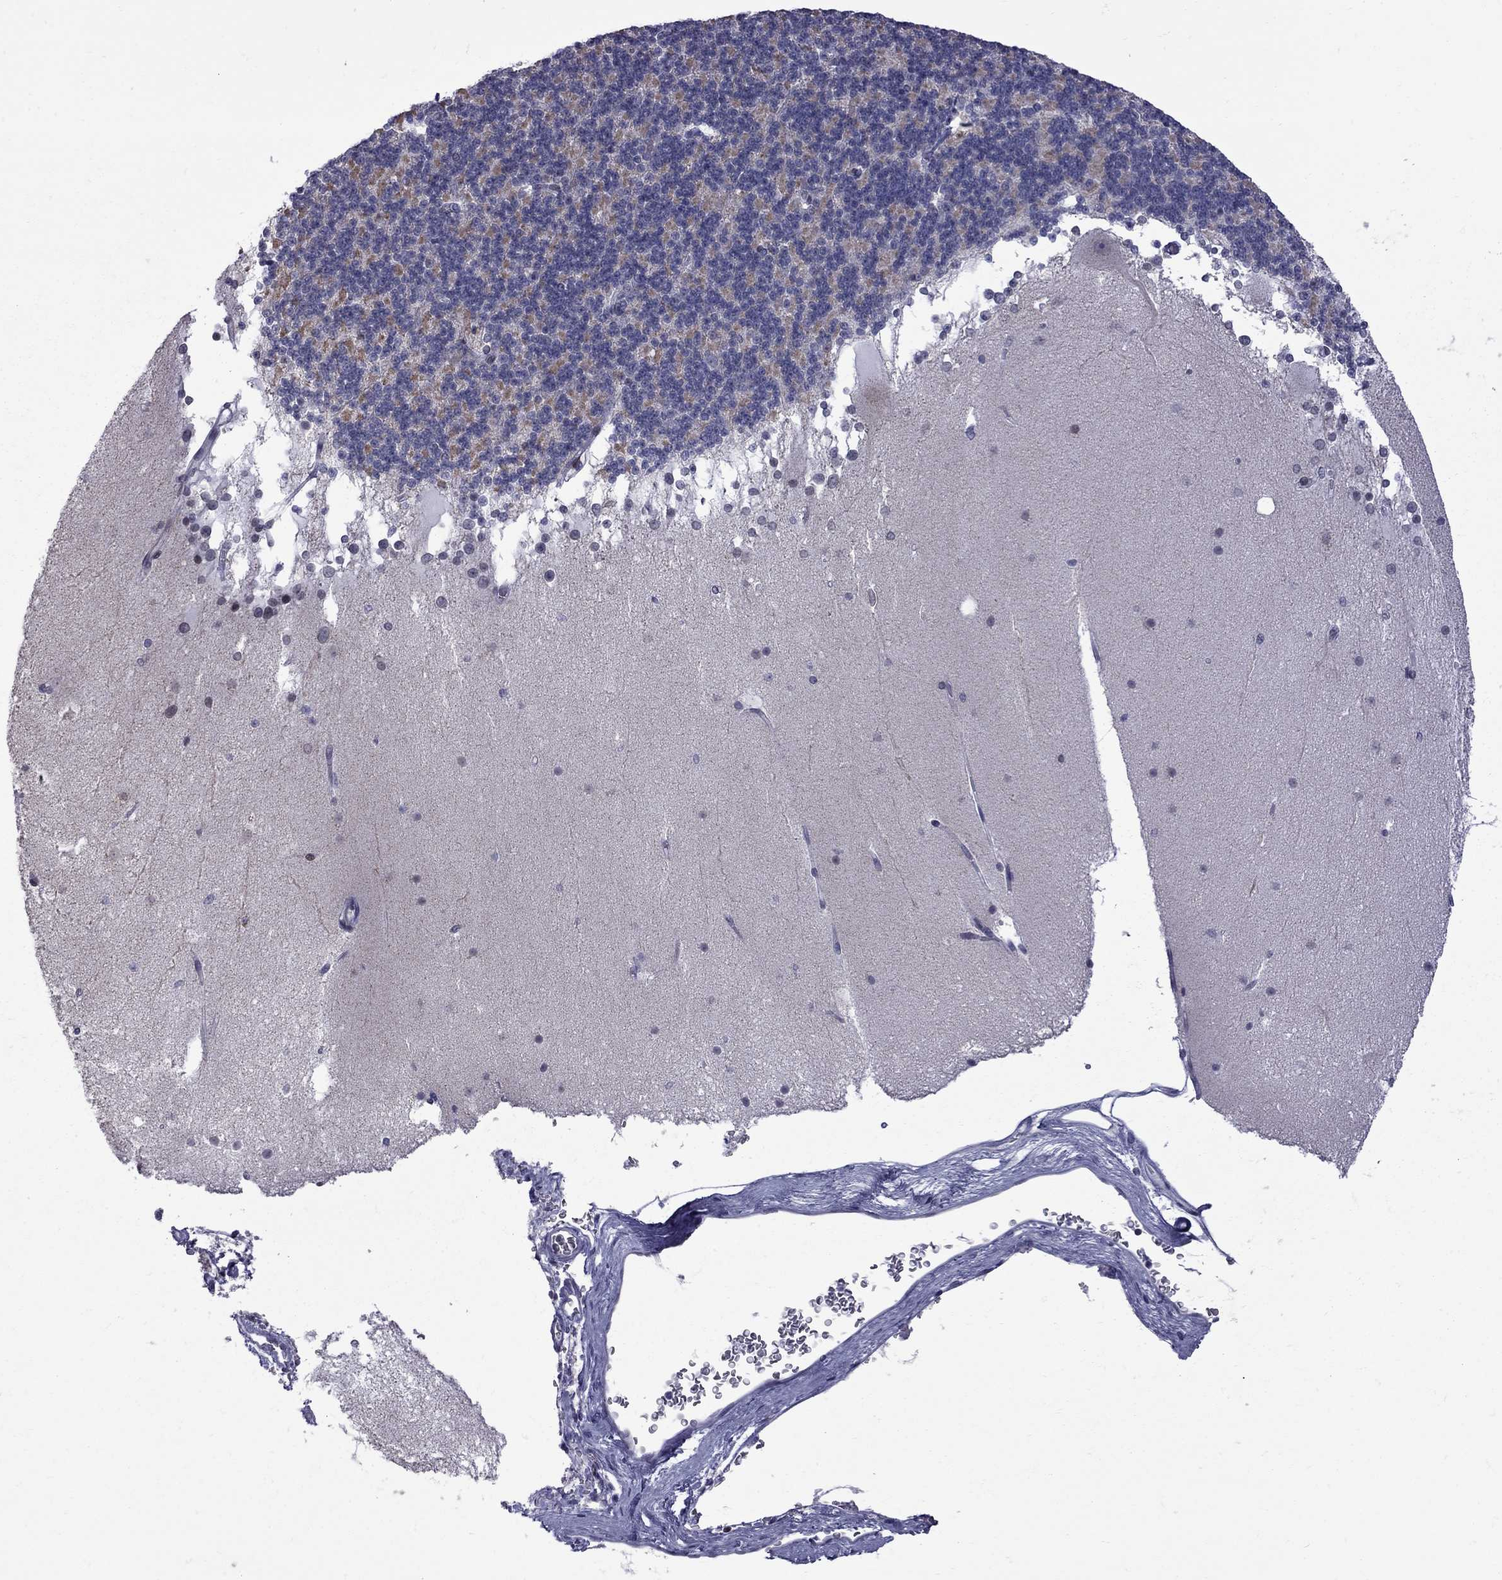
{"staining": {"intensity": "negative", "quantity": "none", "location": "none"}, "tissue": "cerebellum", "cell_type": "Cells in granular layer", "image_type": "normal", "snomed": [{"axis": "morphology", "description": "Normal tissue, NOS"}, {"axis": "topography", "description": "Cerebellum"}], "caption": "IHC of unremarkable cerebellum exhibits no expression in cells in granular layer.", "gene": "CLTCL1", "patient": {"sex": "female", "age": 19}}